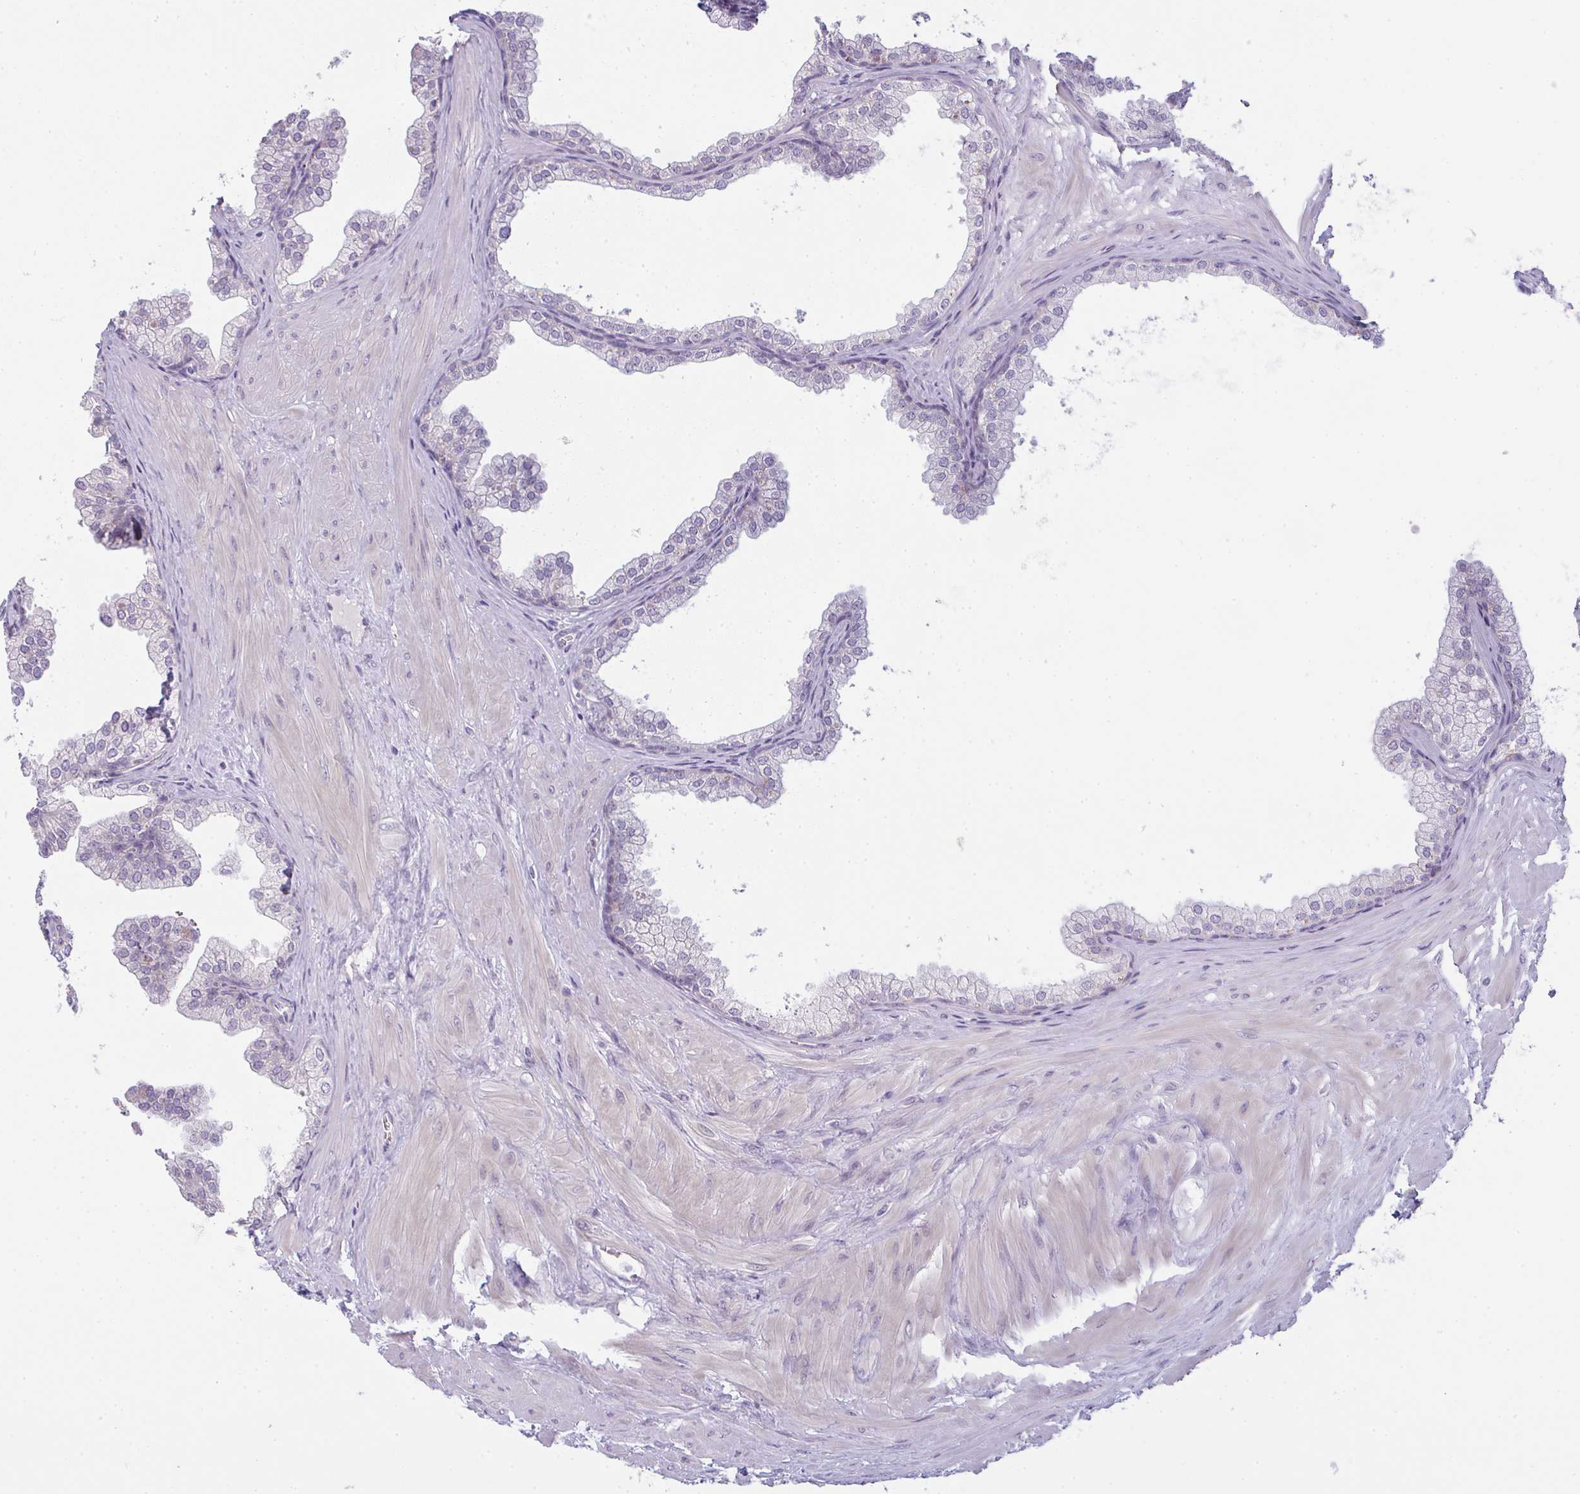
{"staining": {"intensity": "negative", "quantity": "none", "location": "none"}, "tissue": "prostate", "cell_type": "Glandular cells", "image_type": "normal", "snomed": [{"axis": "morphology", "description": "Normal tissue, NOS"}, {"axis": "topography", "description": "Prostate"}], "caption": "An image of prostate stained for a protein demonstrates no brown staining in glandular cells. (Stains: DAB (3,3'-diaminobenzidine) IHC with hematoxylin counter stain, Microscopy: brightfield microscopy at high magnification).", "gene": "CSE1L", "patient": {"sex": "male", "age": 37}}